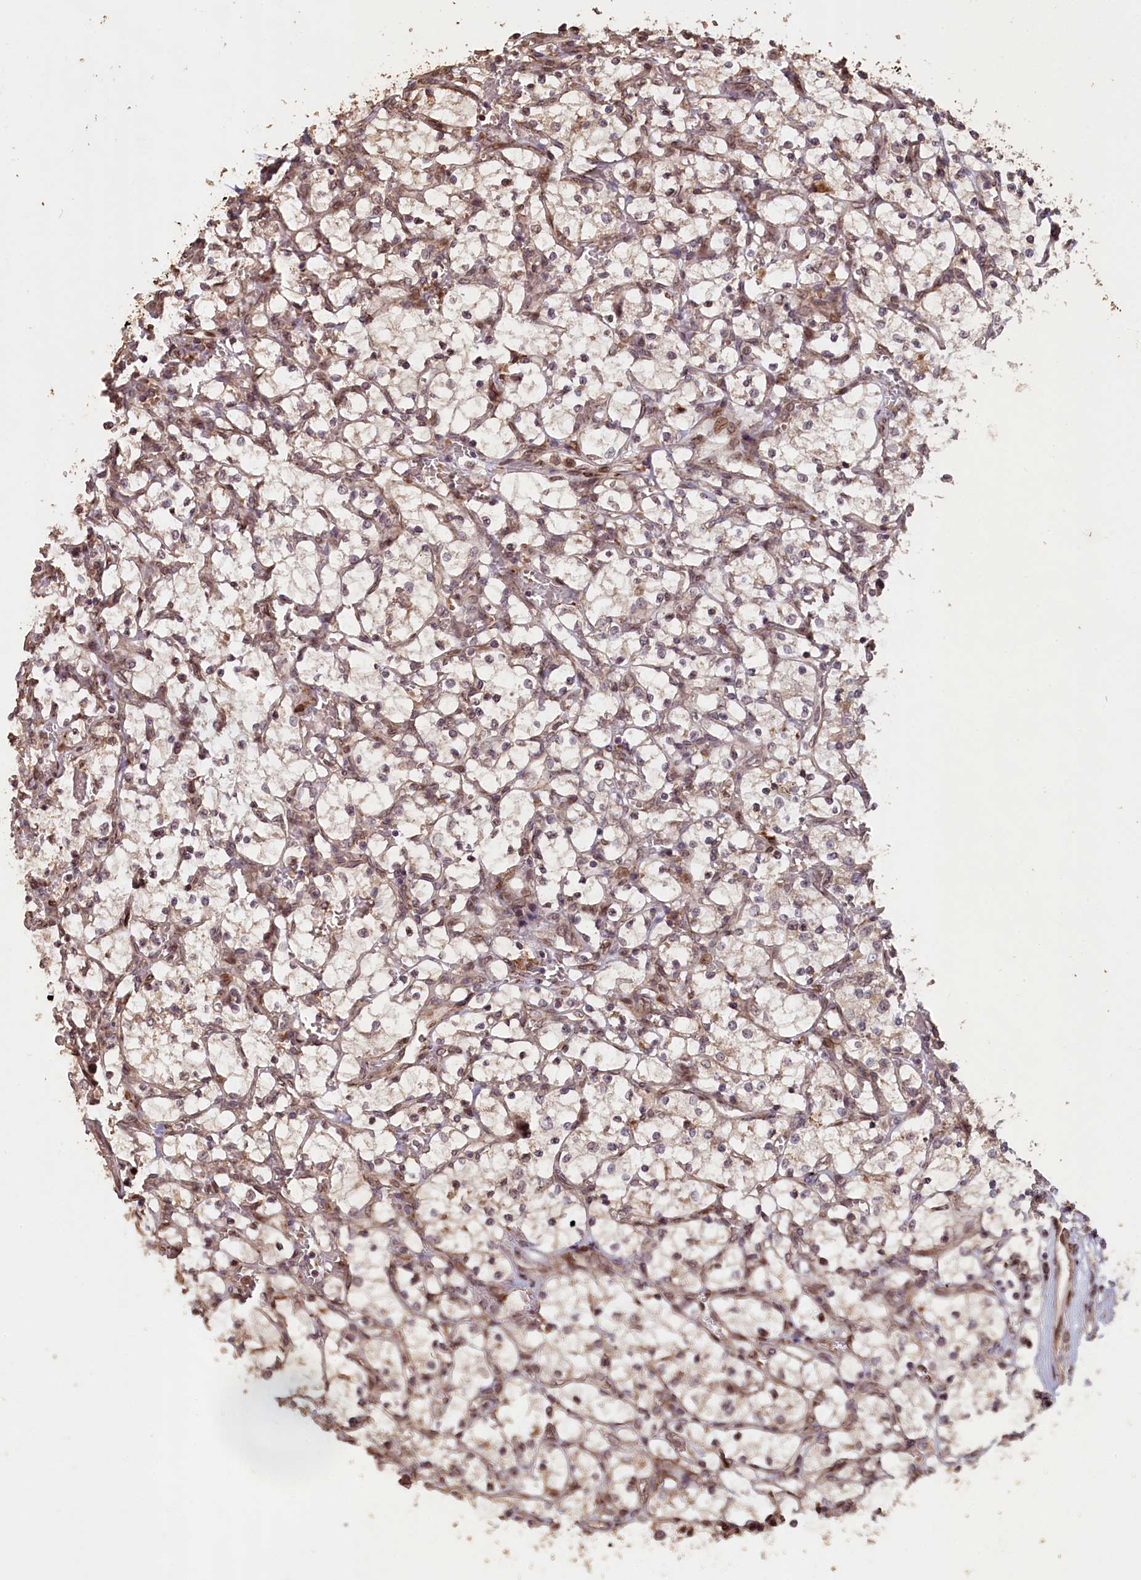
{"staining": {"intensity": "negative", "quantity": "none", "location": "none"}, "tissue": "renal cancer", "cell_type": "Tumor cells", "image_type": "cancer", "snomed": [{"axis": "morphology", "description": "Adenocarcinoma, NOS"}, {"axis": "topography", "description": "Kidney"}], "caption": "There is no significant positivity in tumor cells of renal adenocarcinoma. (DAB IHC visualized using brightfield microscopy, high magnification).", "gene": "SLC38A7", "patient": {"sex": "female", "age": 69}}